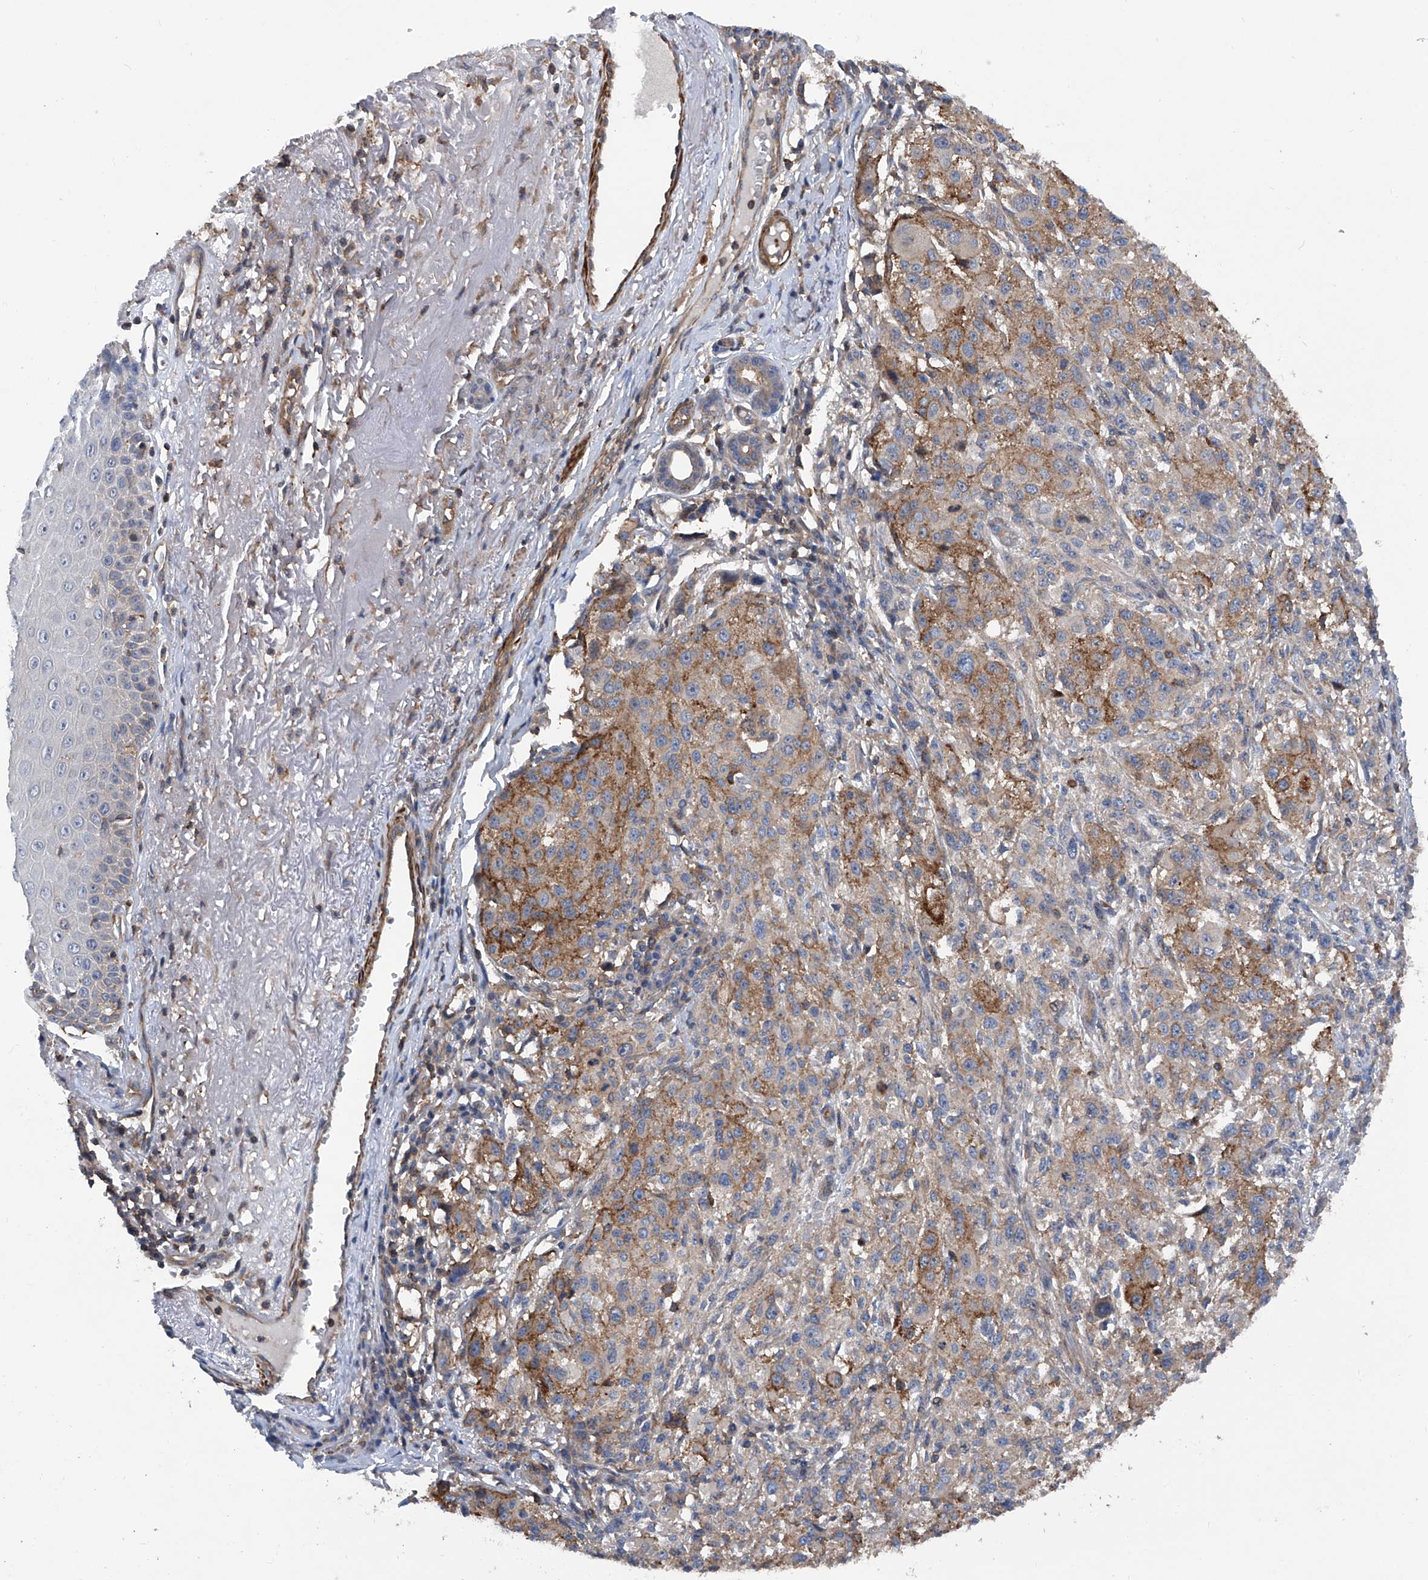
{"staining": {"intensity": "negative", "quantity": "none", "location": "none"}, "tissue": "melanoma", "cell_type": "Tumor cells", "image_type": "cancer", "snomed": [{"axis": "morphology", "description": "Necrosis, NOS"}, {"axis": "morphology", "description": "Malignant melanoma, NOS"}, {"axis": "topography", "description": "Skin"}], "caption": "An image of human melanoma is negative for staining in tumor cells.", "gene": "NT5C3A", "patient": {"sex": "female", "age": 87}}